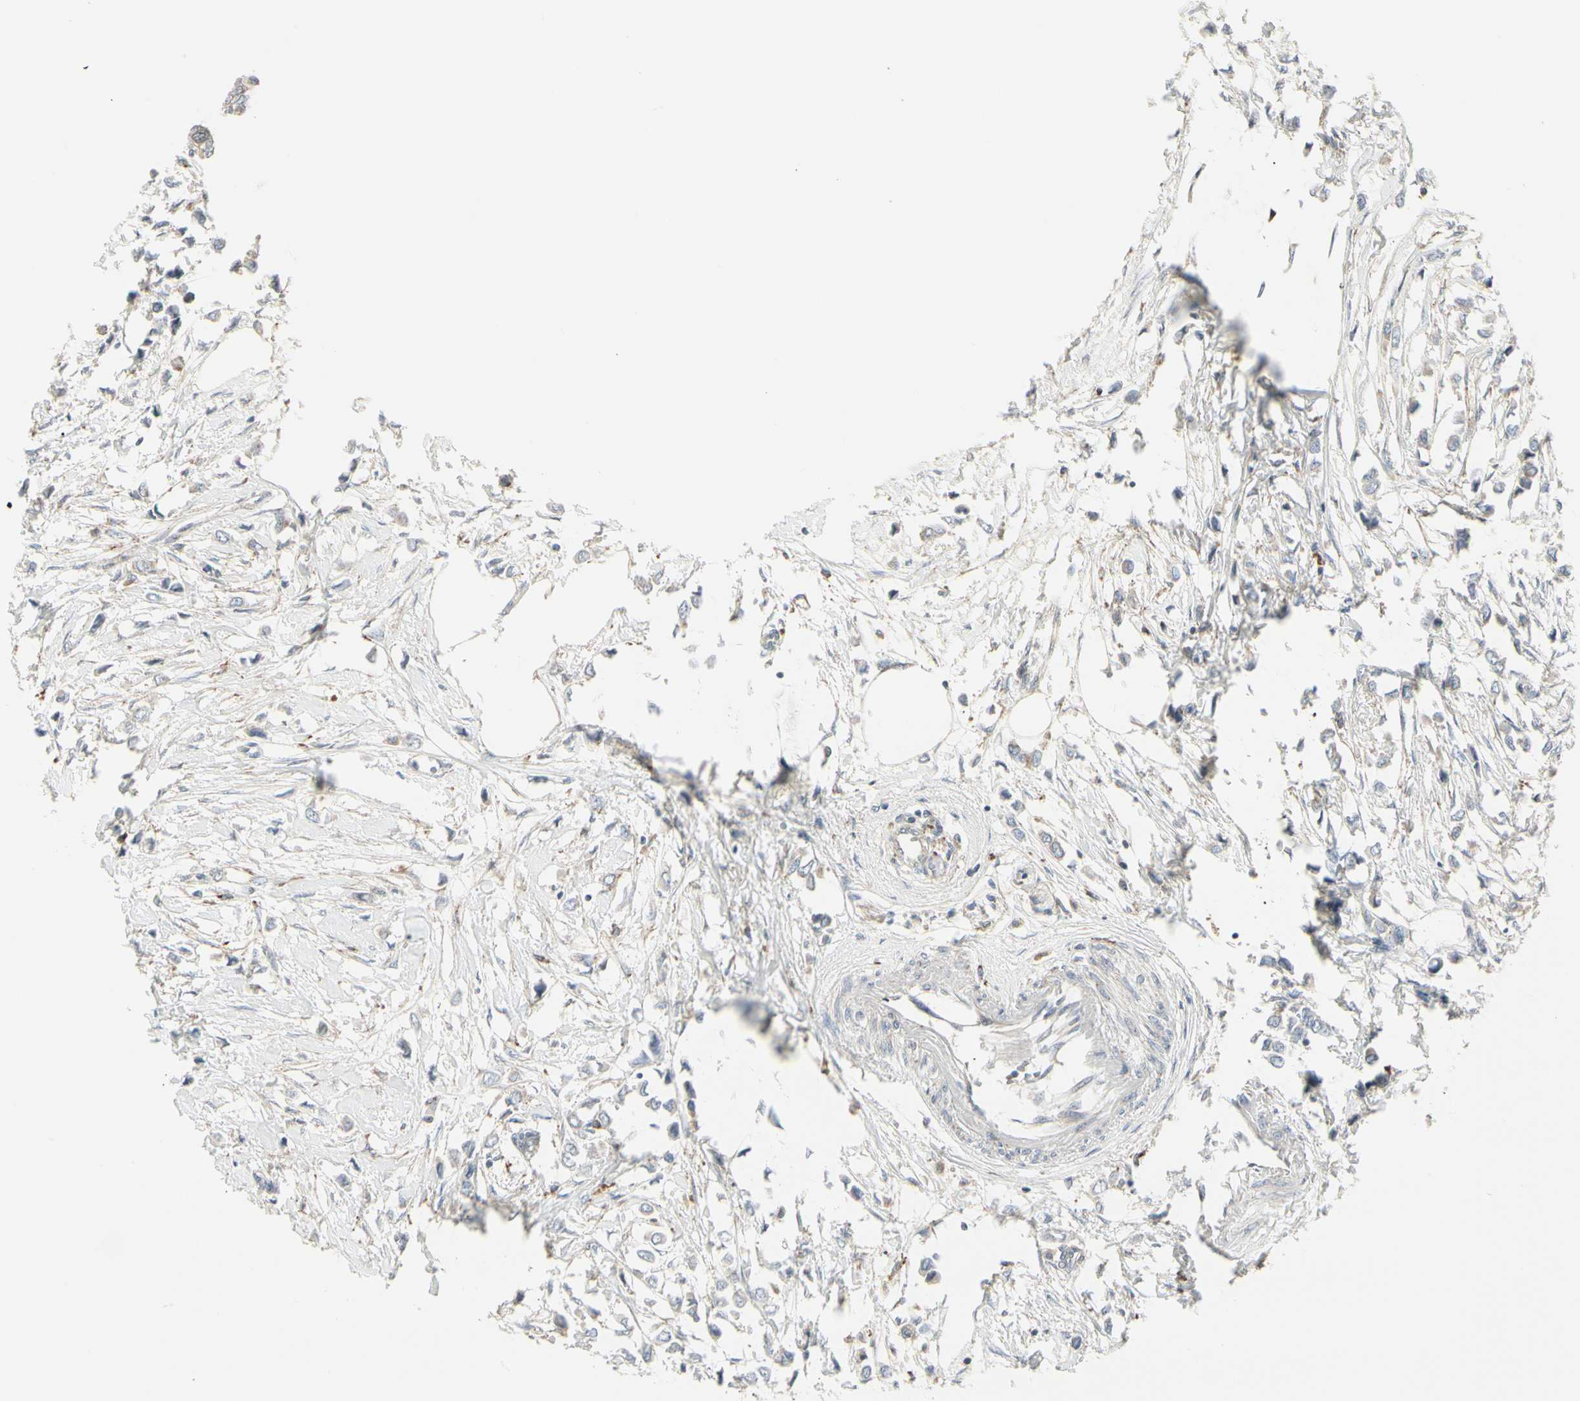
{"staining": {"intensity": "negative", "quantity": "none", "location": "none"}, "tissue": "breast cancer", "cell_type": "Tumor cells", "image_type": "cancer", "snomed": [{"axis": "morphology", "description": "Lobular carcinoma"}, {"axis": "topography", "description": "Breast"}], "caption": "The IHC histopathology image has no significant staining in tumor cells of breast lobular carcinoma tissue.", "gene": "ATP6V1B2", "patient": {"sex": "female", "age": 51}}